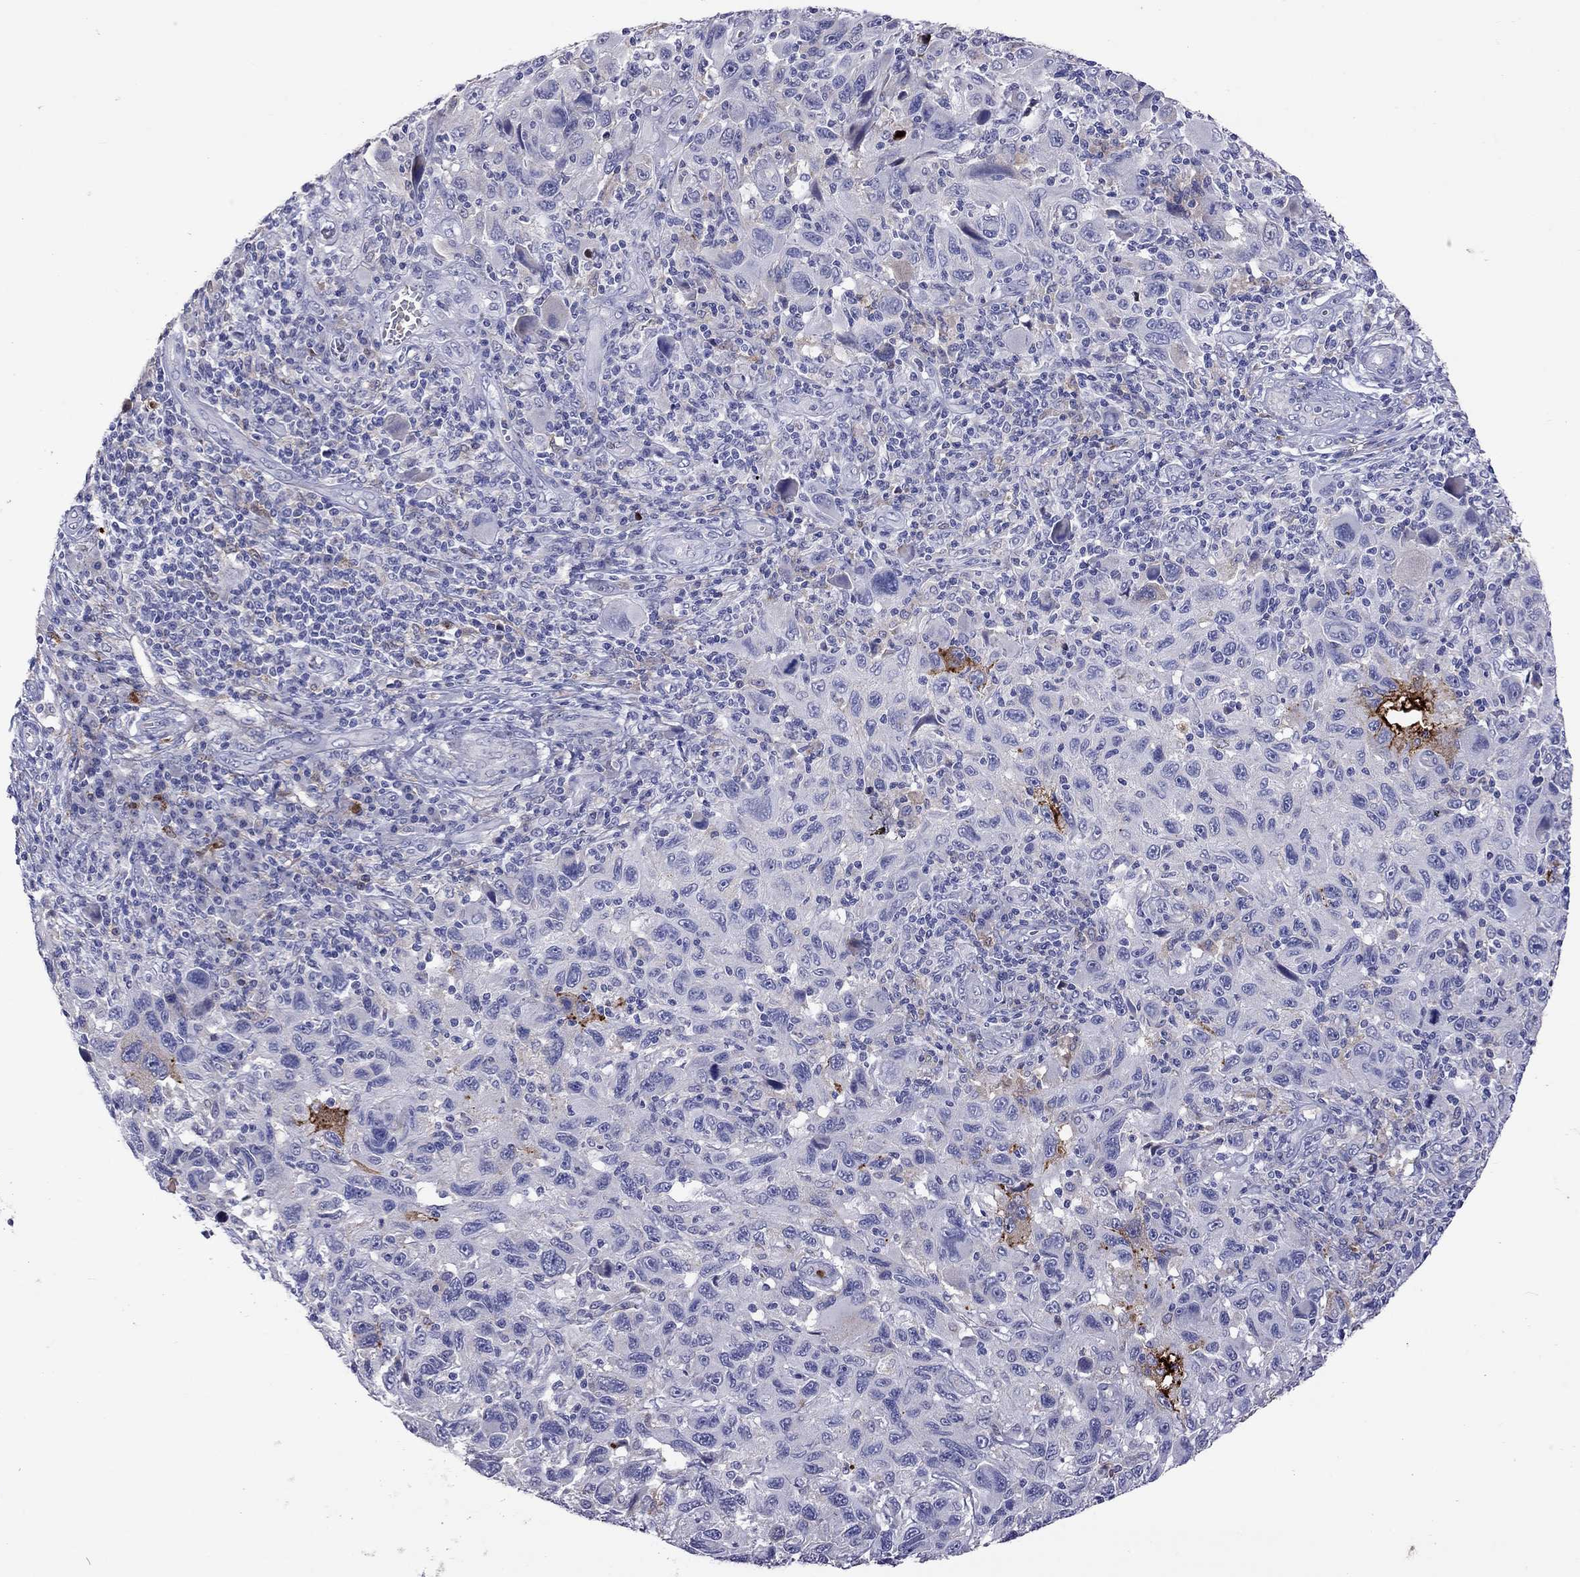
{"staining": {"intensity": "negative", "quantity": "none", "location": "none"}, "tissue": "melanoma", "cell_type": "Tumor cells", "image_type": "cancer", "snomed": [{"axis": "morphology", "description": "Malignant melanoma, NOS"}, {"axis": "topography", "description": "Skin"}], "caption": "Malignant melanoma was stained to show a protein in brown. There is no significant staining in tumor cells.", "gene": "SERPINA3", "patient": {"sex": "male", "age": 53}}